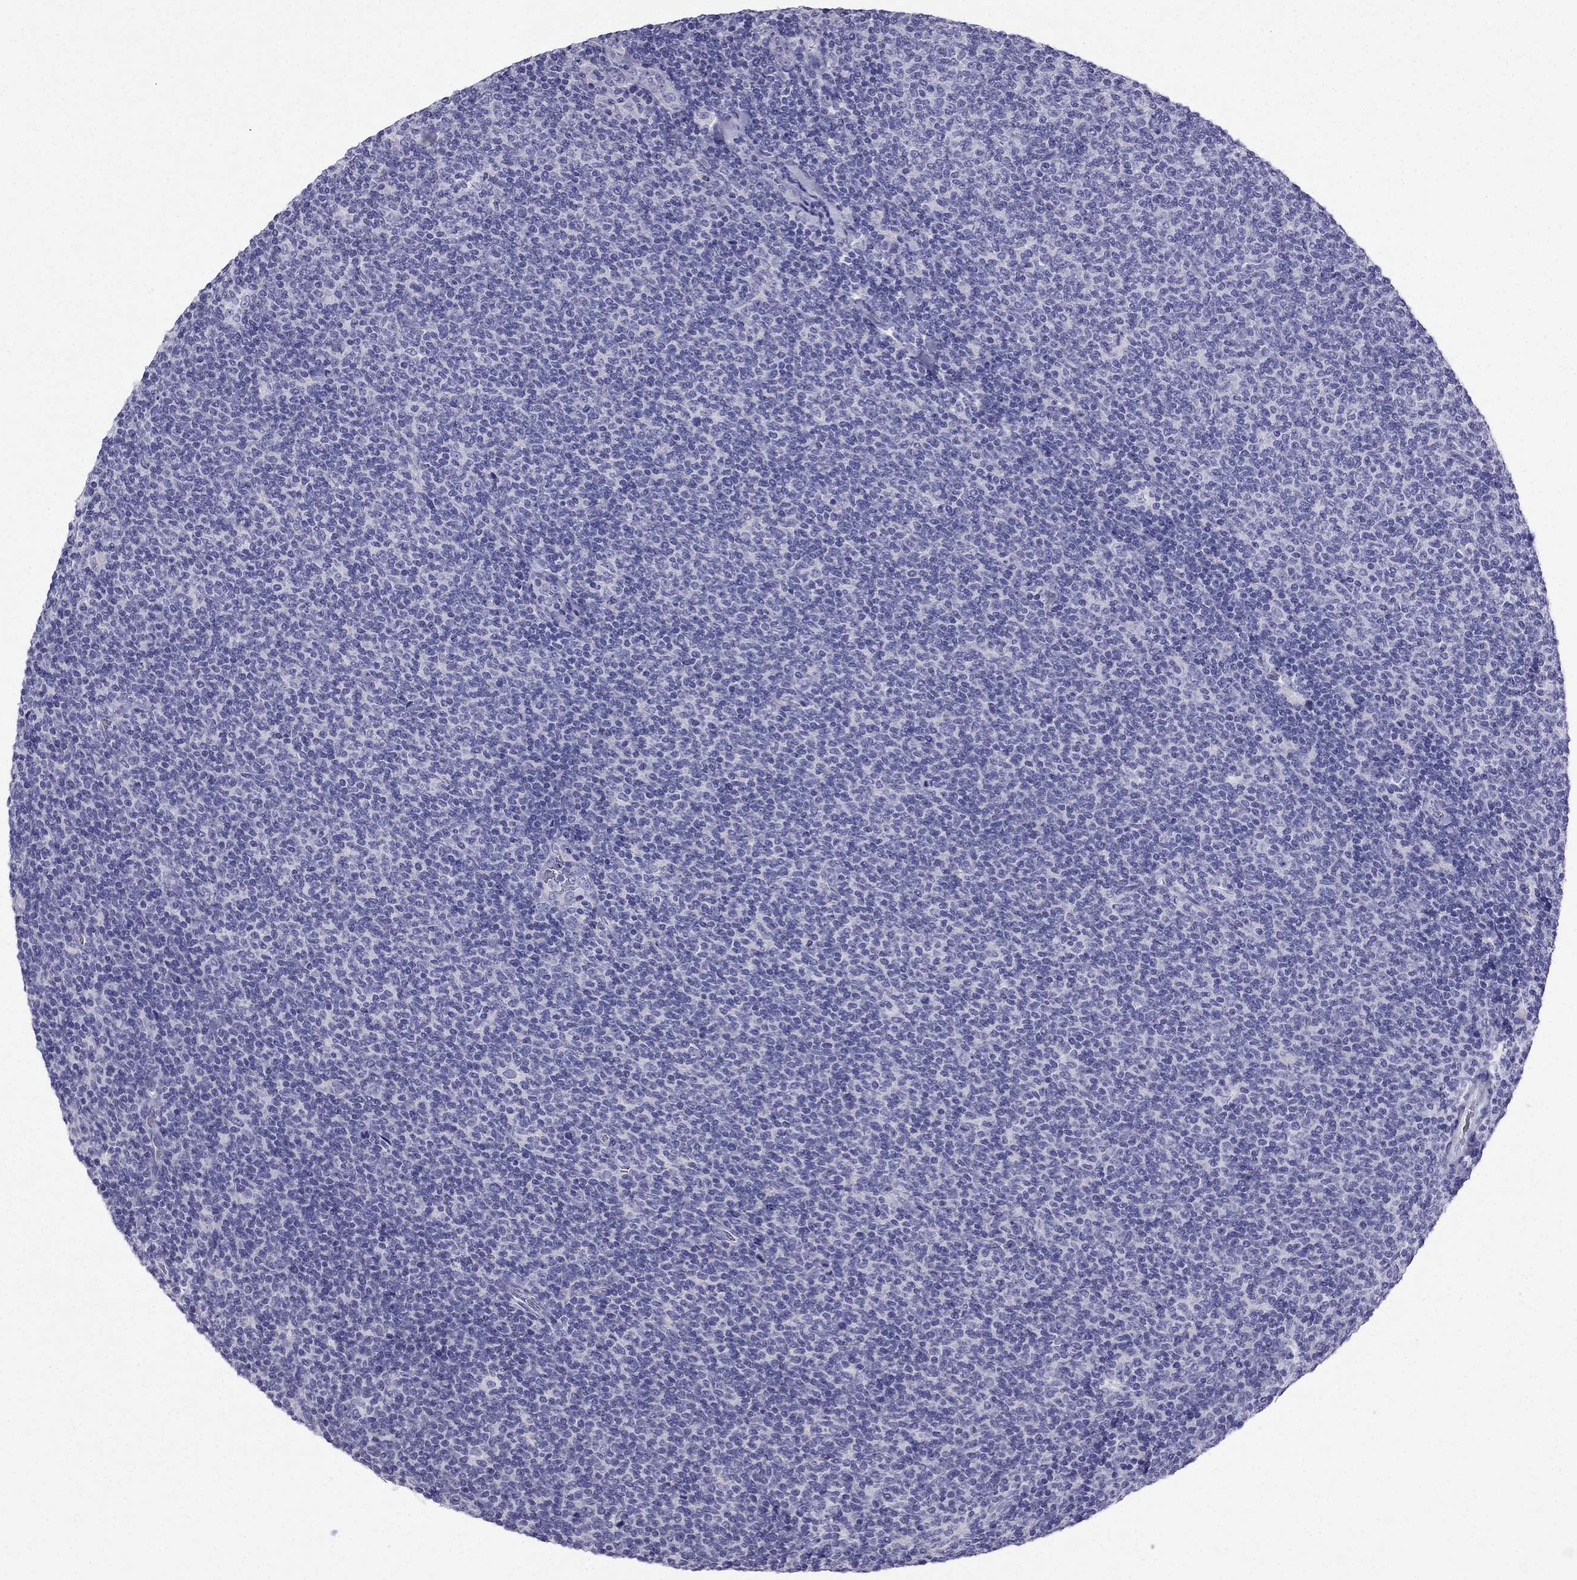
{"staining": {"intensity": "negative", "quantity": "none", "location": "none"}, "tissue": "lymphoma", "cell_type": "Tumor cells", "image_type": "cancer", "snomed": [{"axis": "morphology", "description": "Malignant lymphoma, non-Hodgkin's type, Low grade"}, {"axis": "topography", "description": "Lymph node"}], "caption": "An immunohistochemistry (IHC) micrograph of malignant lymphoma, non-Hodgkin's type (low-grade) is shown. There is no staining in tumor cells of malignant lymphoma, non-Hodgkin's type (low-grade). (DAB immunohistochemistry with hematoxylin counter stain).", "gene": "PTH", "patient": {"sex": "male", "age": 52}}